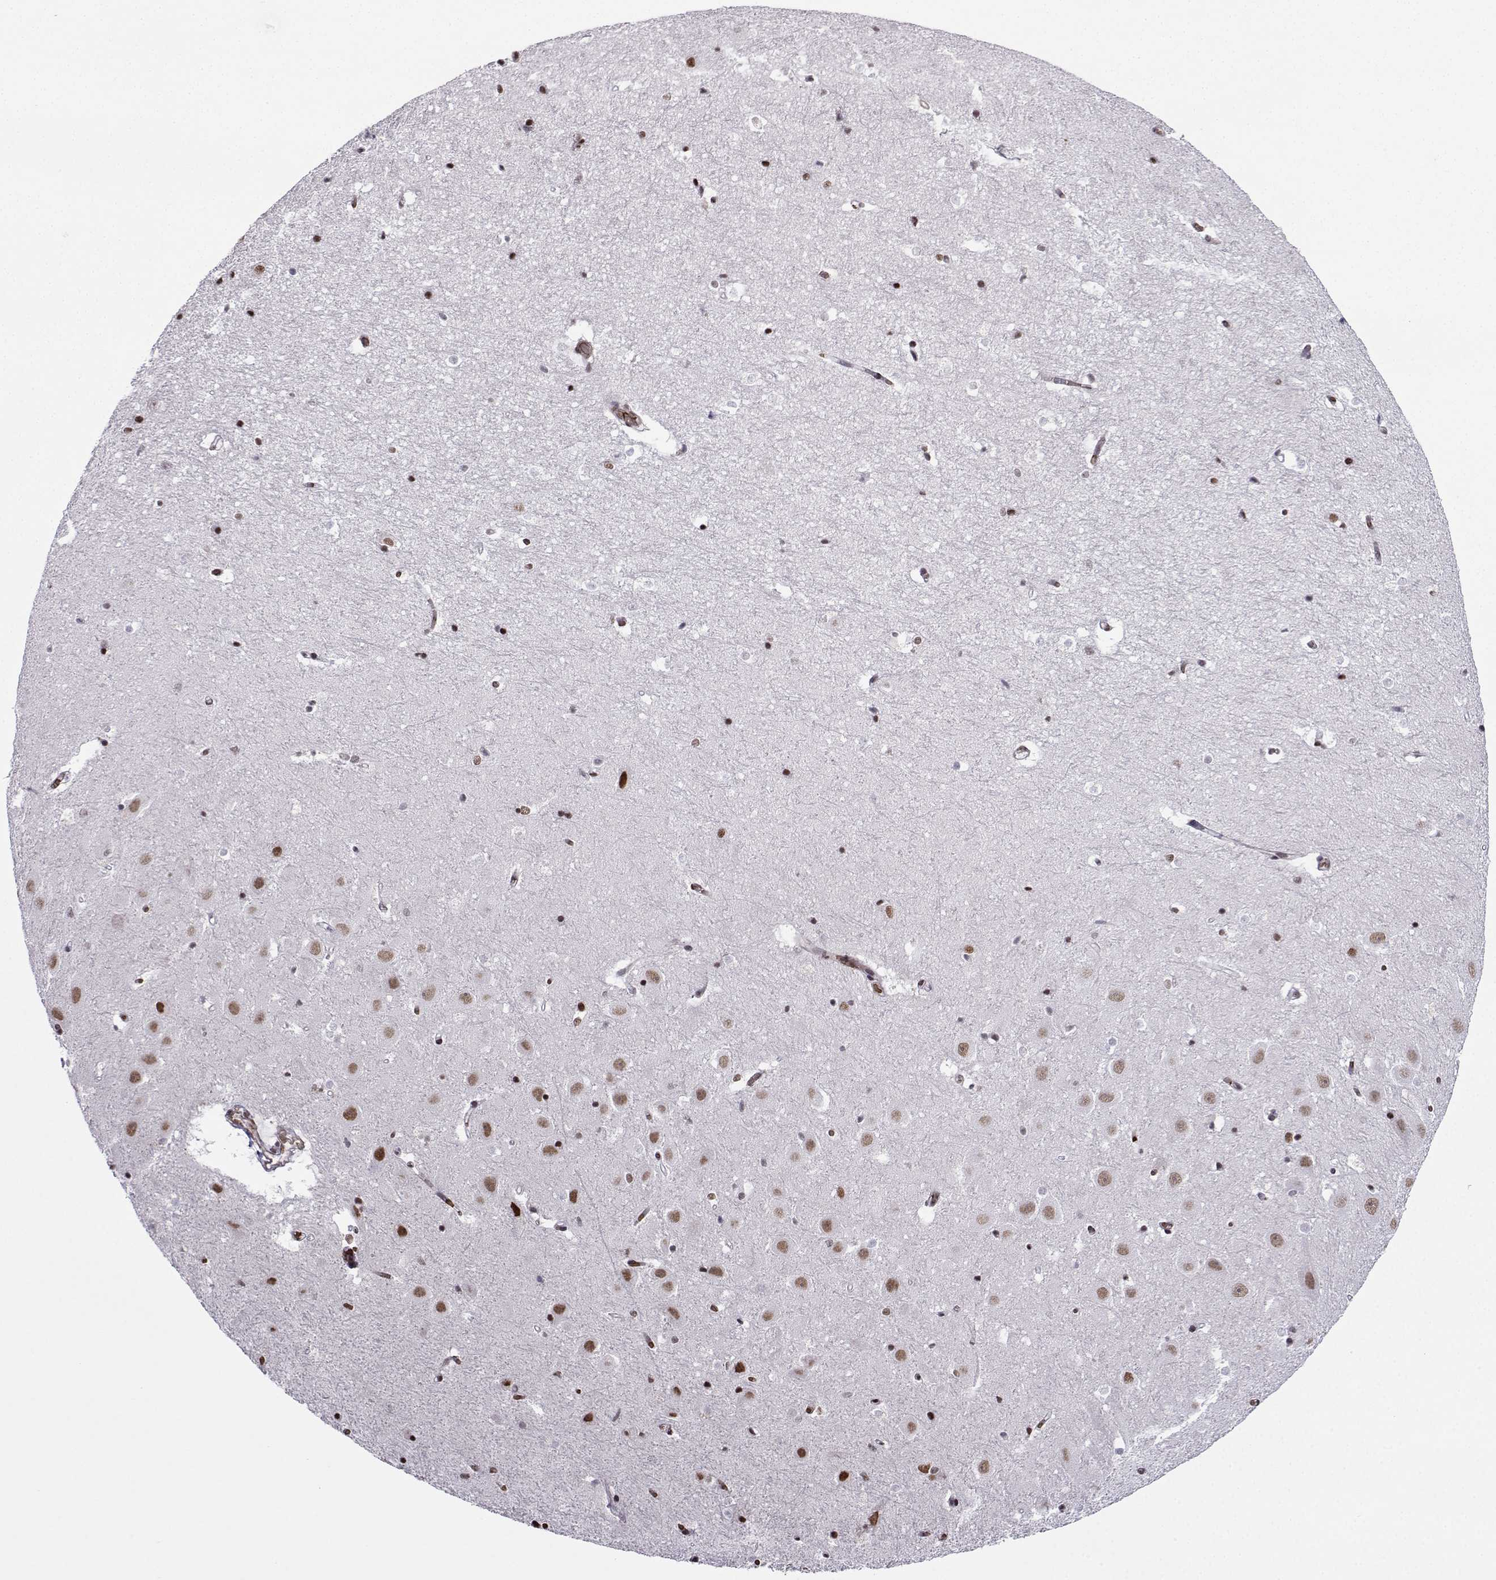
{"staining": {"intensity": "moderate", "quantity": ">75%", "location": "nuclear"}, "tissue": "hippocampus", "cell_type": "Glial cells", "image_type": "normal", "snomed": [{"axis": "morphology", "description": "Normal tissue, NOS"}, {"axis": "topography", "description": "Hippocampus"}], "caption": "A medium amount of moderate nuclear staining is present in about >75% of glial cells in benign hippocampus.", "gene": "CCNK", "patient": {"sex": "male", "age": 44}}